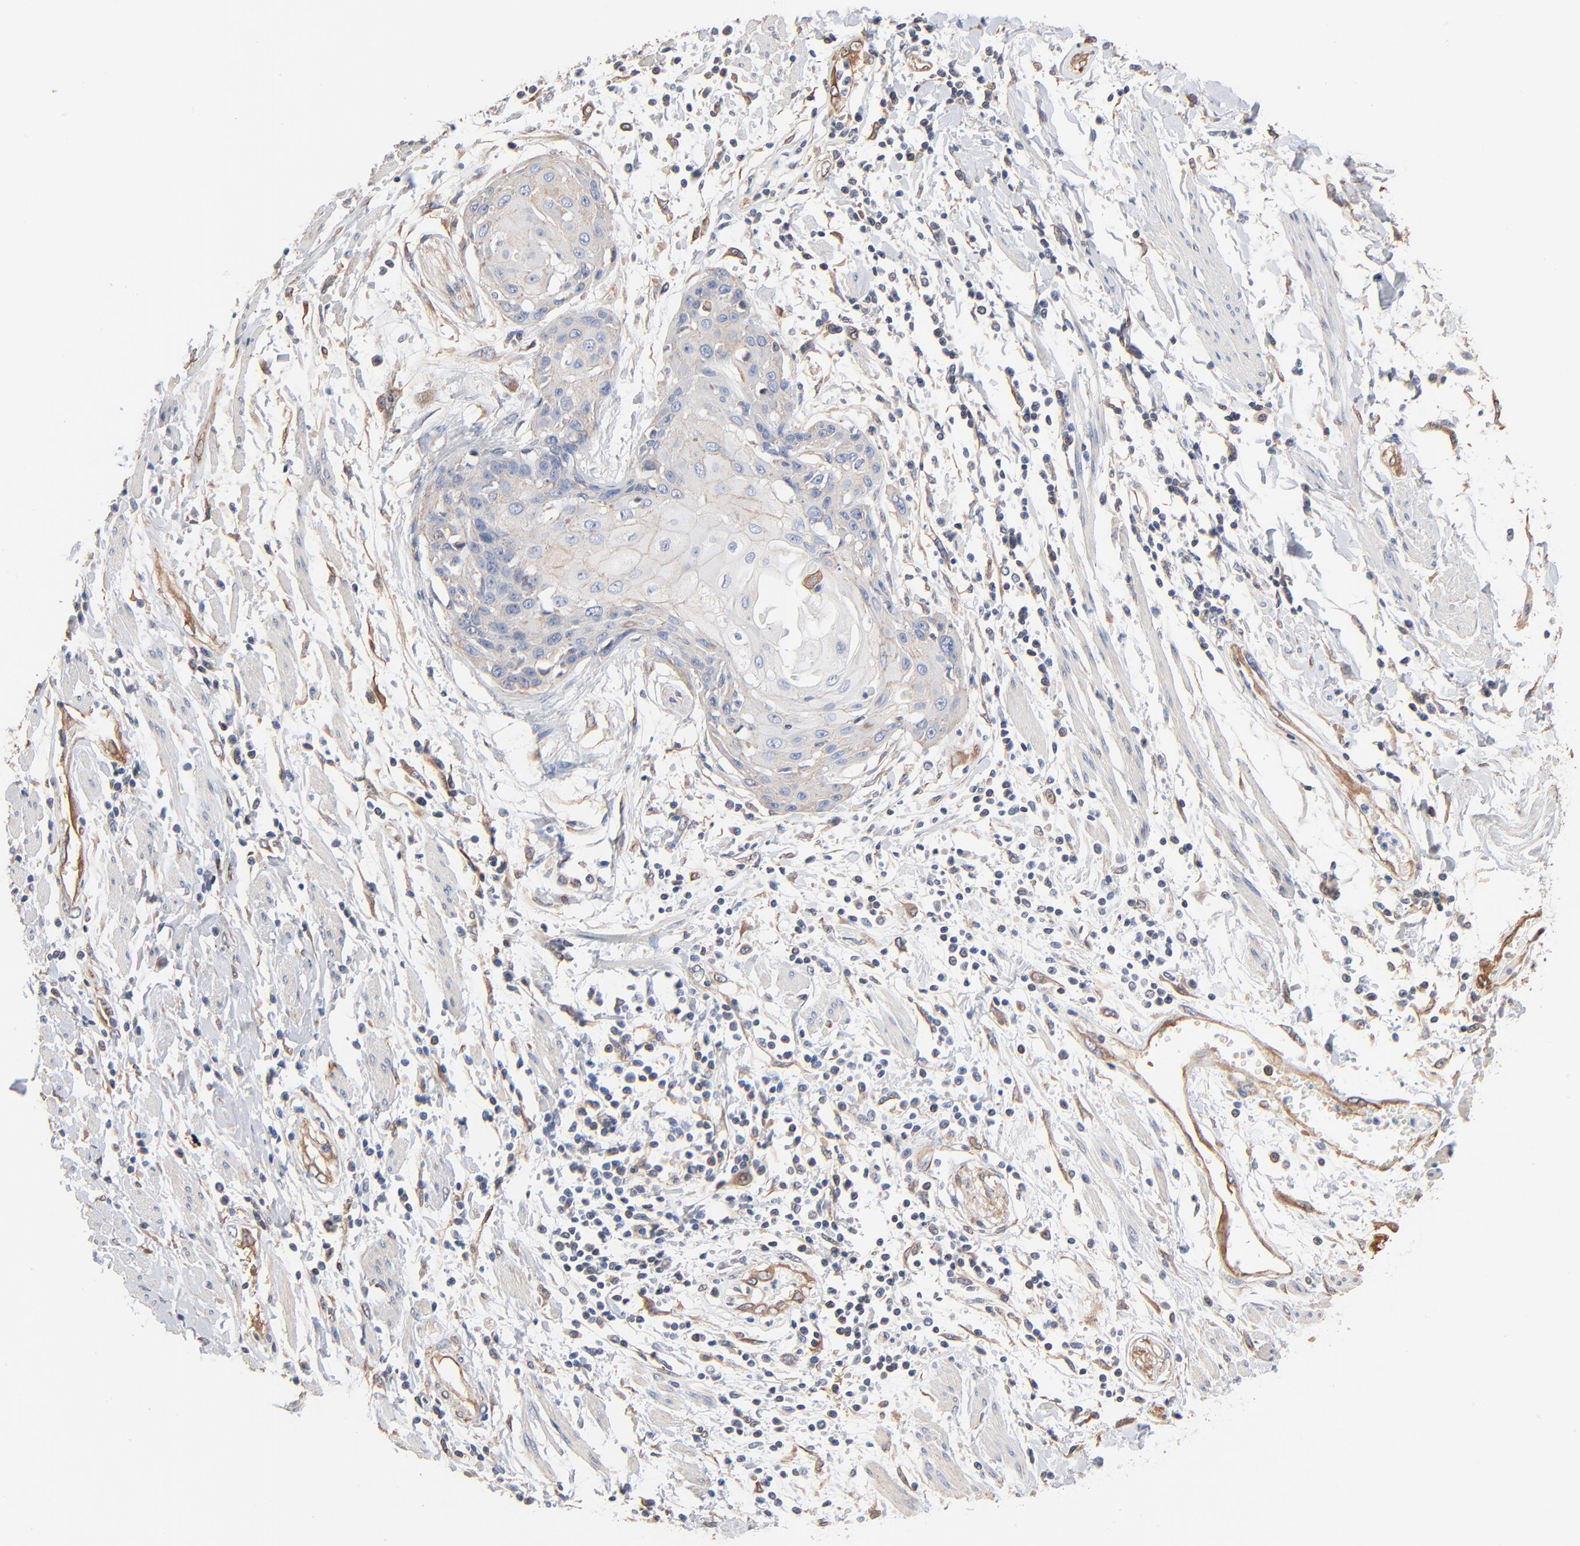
{"staining": {"intensity": "weak", "quantity": "<25%", "location": "cytoplasmic/membranous"}, "tissue": "cervical cancer", "cell_type": "Tumor cells", "image_type": "cancer", "snomed": [{"axis": "morphology", "description": "Squamous cell carcinoma, NOS"}, {"axis": "topography", "description": "Cervix"}], "caption": "DAB (3,3'-diaminobenzidine) immunohistochemical staining of cervical cancer (squamous cell carcinoma) shows no significant staining in tumor cells.", "gene": "ABCD4", "patient": {"sex": "female", "age": 57}}